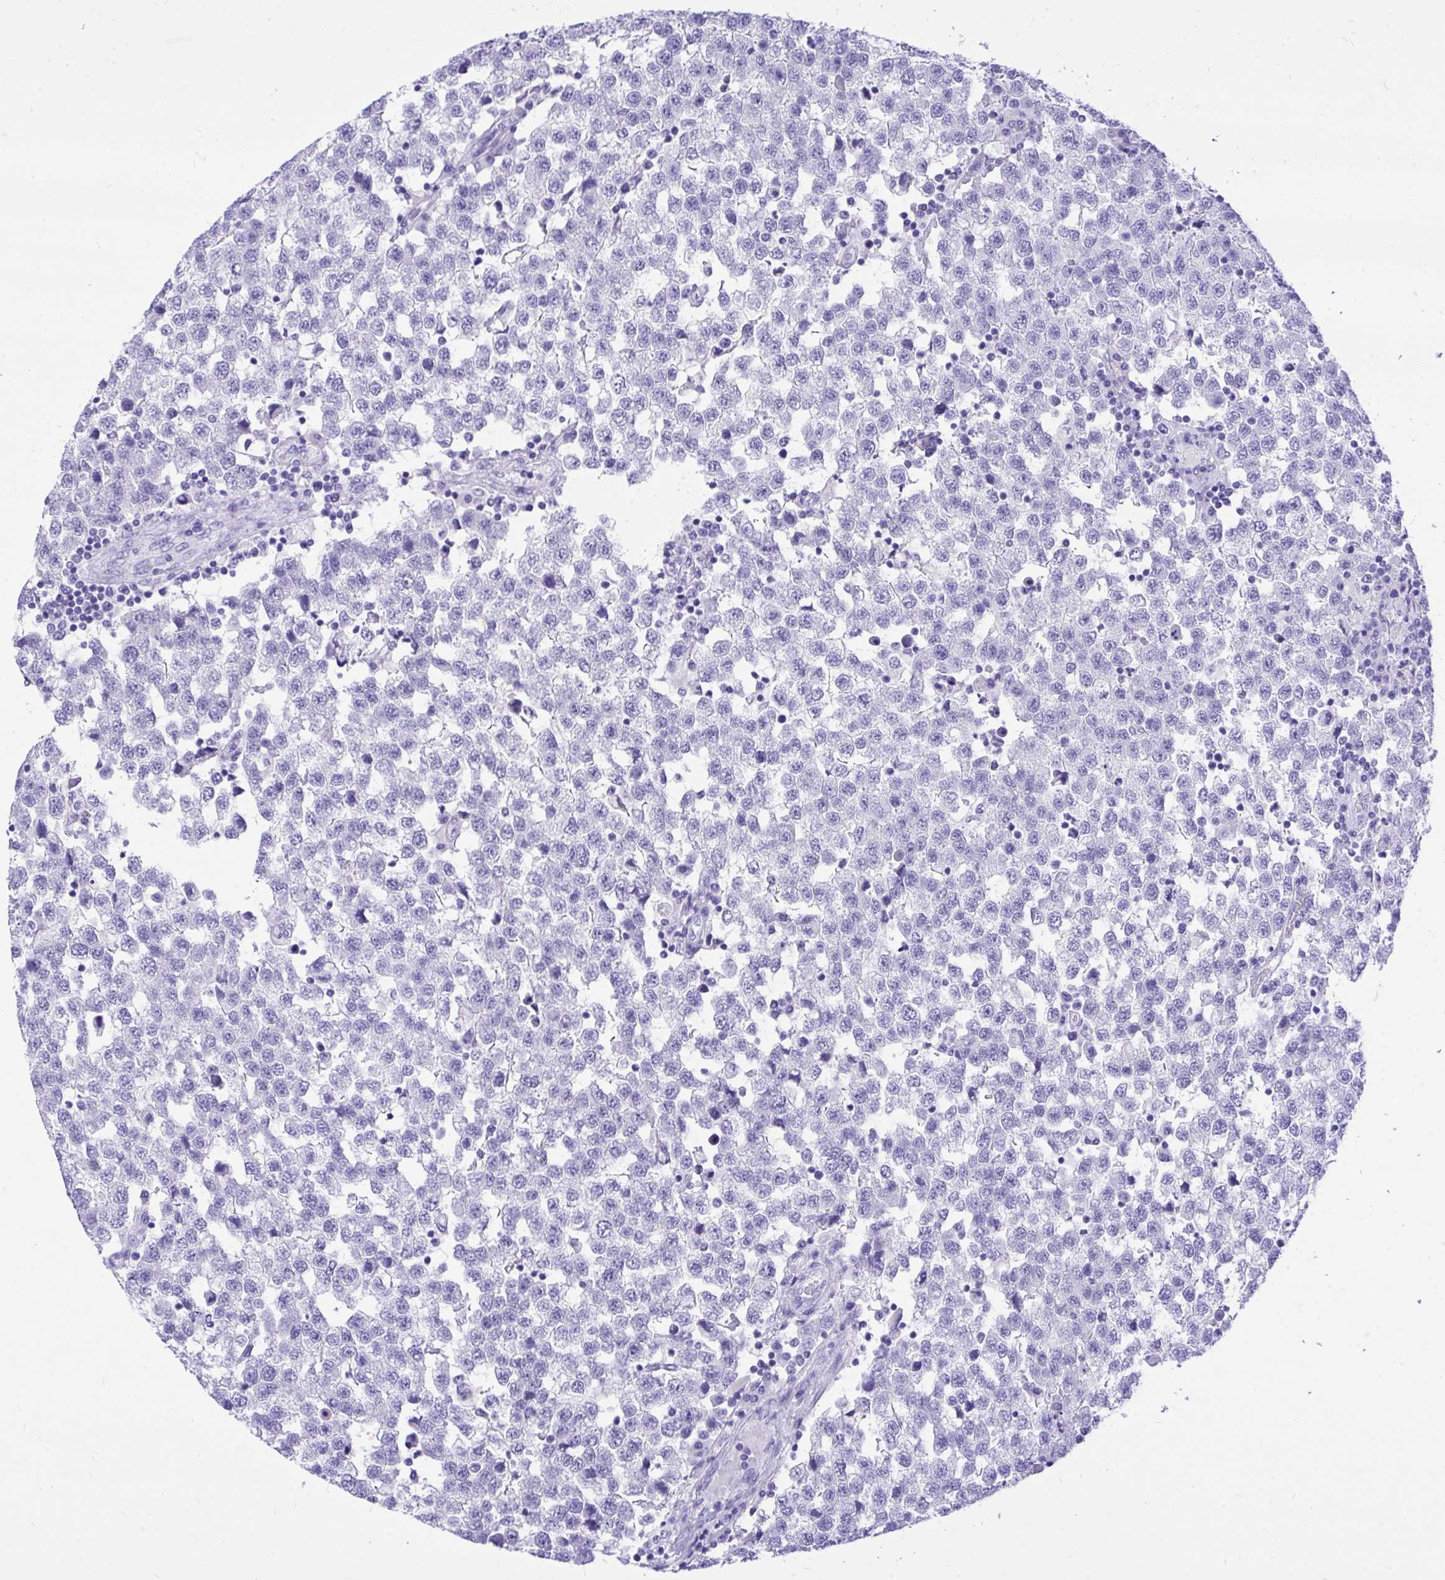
{"staining": {"intensity": "negative", "quantity": "none", "location": "none"}, "tissue": "testis cancer", "cell_type": "Tumor cells", "image_type": "cancer", "snomed": [{"axis": "morphology", "description": "Seminoma, NOS"}, {"axis": "topography", "description": "Testis"}], "caption": "High power microscopy photomicrograph of an immunohistochemistry (IHC) micrograph of seminoma (testis), revealing no significant positivity in tumor cells. The staining was performed using DAB (3,3'-diaminobenzidine) to visualize the protein expression in brown, while the nuclei were stained in blue with hematoxylin (Magnification: 20x).", "gene": "MON1A", "patient": {"sex": "male", "age": 34}}